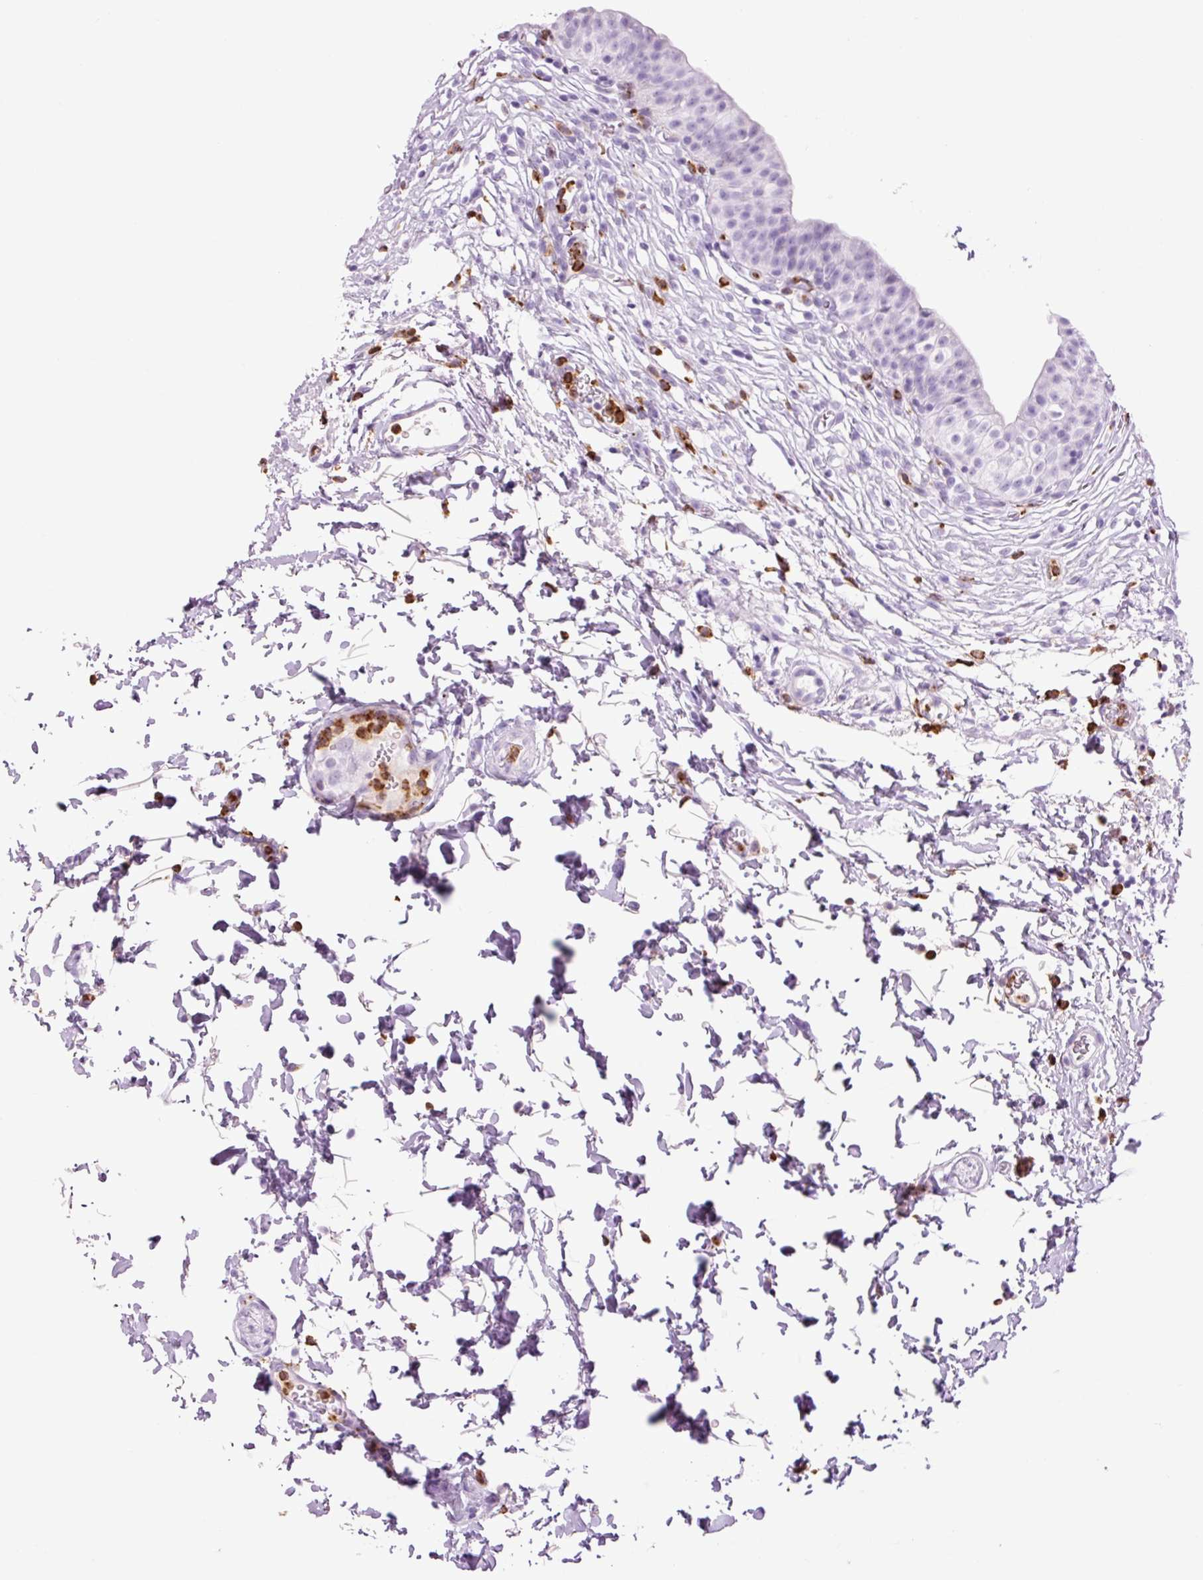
{"staining": {"intensity": "negative", "quantity": "none", "location": "none"}, "tissue": "urinary bladder", "cell_type": "Urothelial cells", "image_type": "normal", "snomed": [{"axis": "morphology", "description": "Normal tissue, NOS"}, {"axis": "topography", "description": "Urinary bladder"}, {"axis": "topography", "description": "Peripheral nerve tissue"}], "caption": "Human urinary bladder stained for a protein using immunohistochemistry exhibits no positivity in urothelial cells.", "gene": "LYZ", "patient": {"sex": "male", "age": 55}}